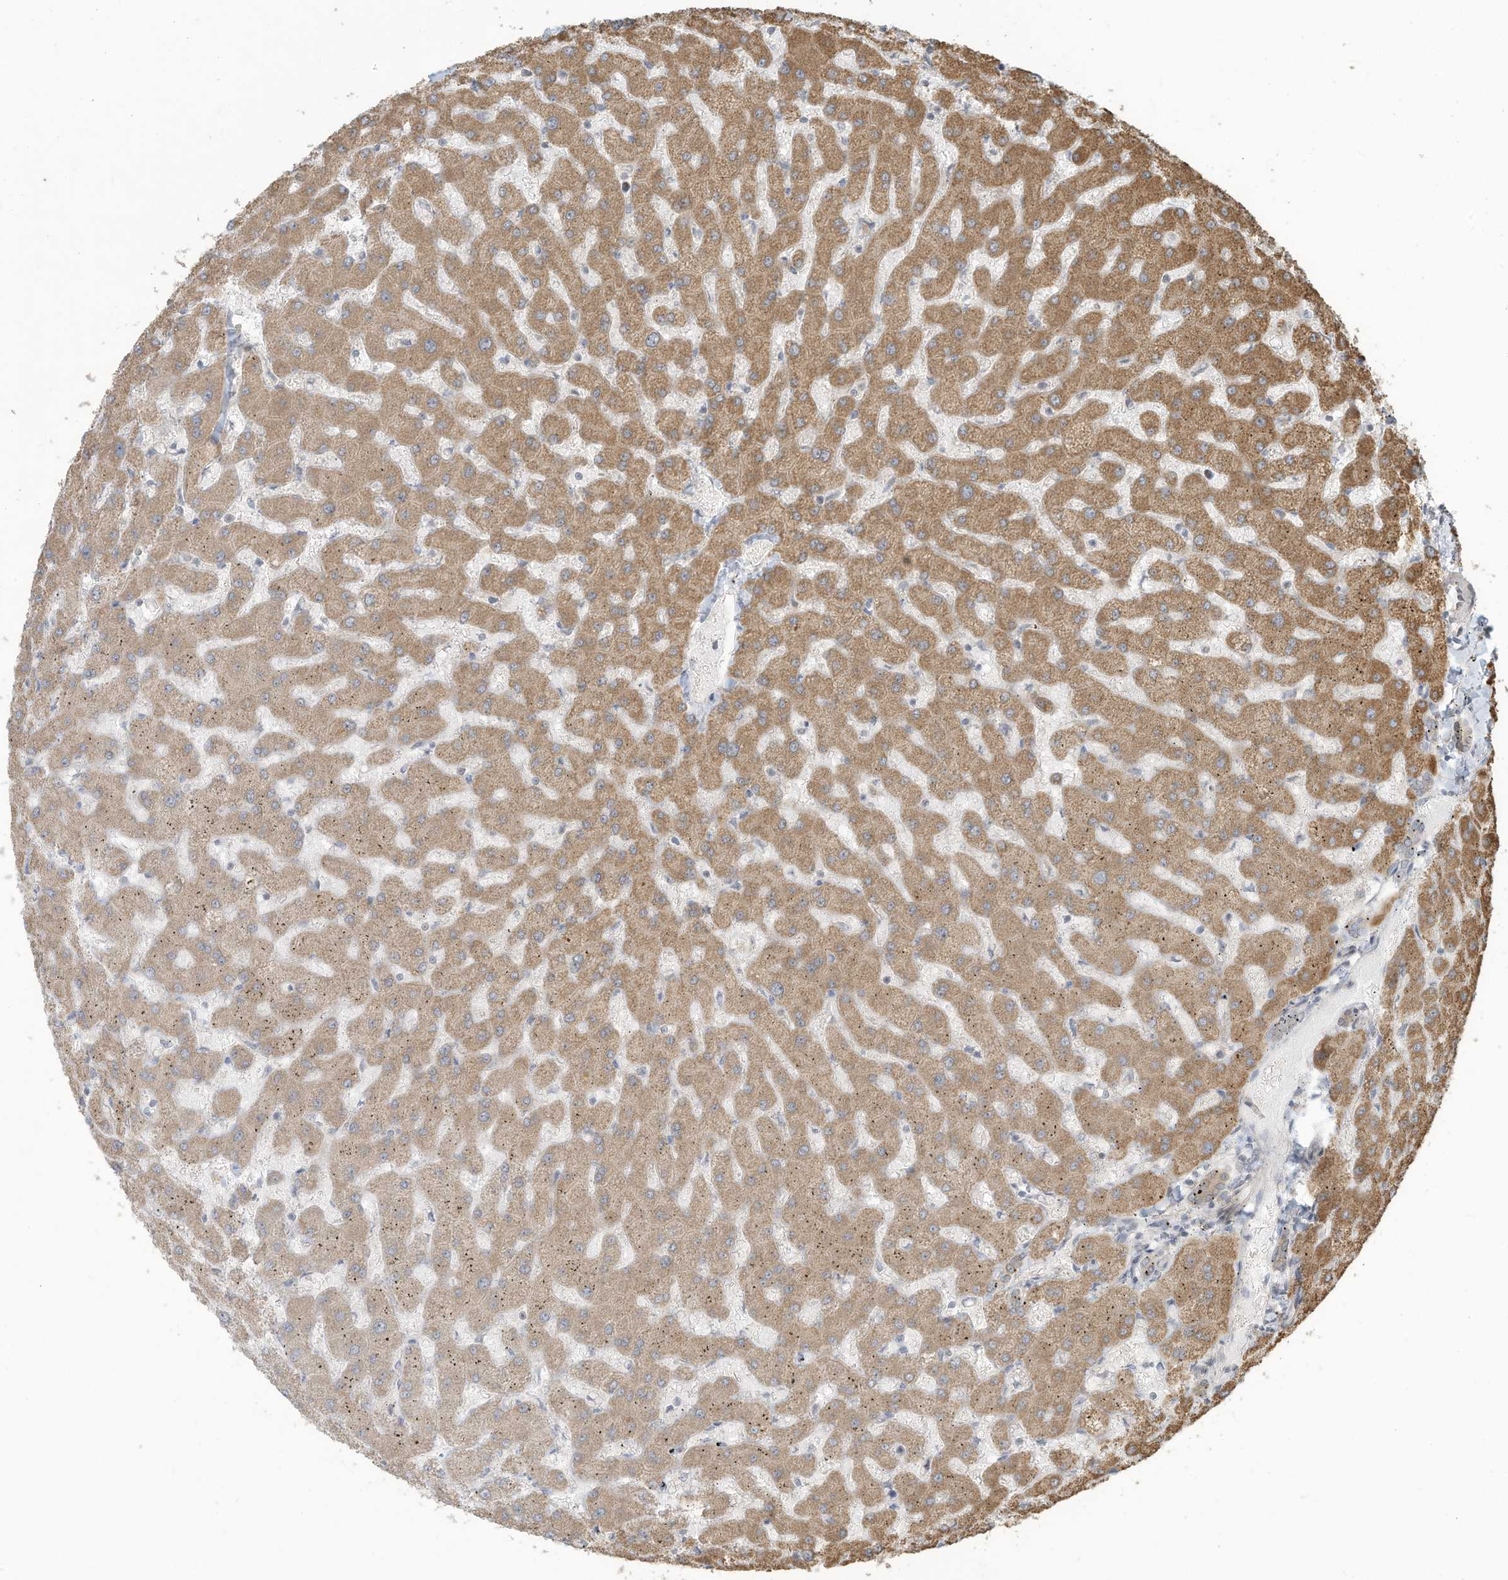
{"staining": {"intensity": "weak", "quantity": ">75%", "location": "cytoplasmic/membranous"}, "tissue": "liver", "cell_type": "Cholangiocytes", "image_type": "normal", "snomed": [{"axis": "morphology", "description": "Normal tissue, NOS"}, {"axis": "topography", "description": "Liver"}], "caption": "Protein staining of benign liver displays weak cytoplasmic/membranous staining in approximately >75% of cholangiocytes.", "gene": "MAGIX", "patient": {"sex": "female", "age": 63}}